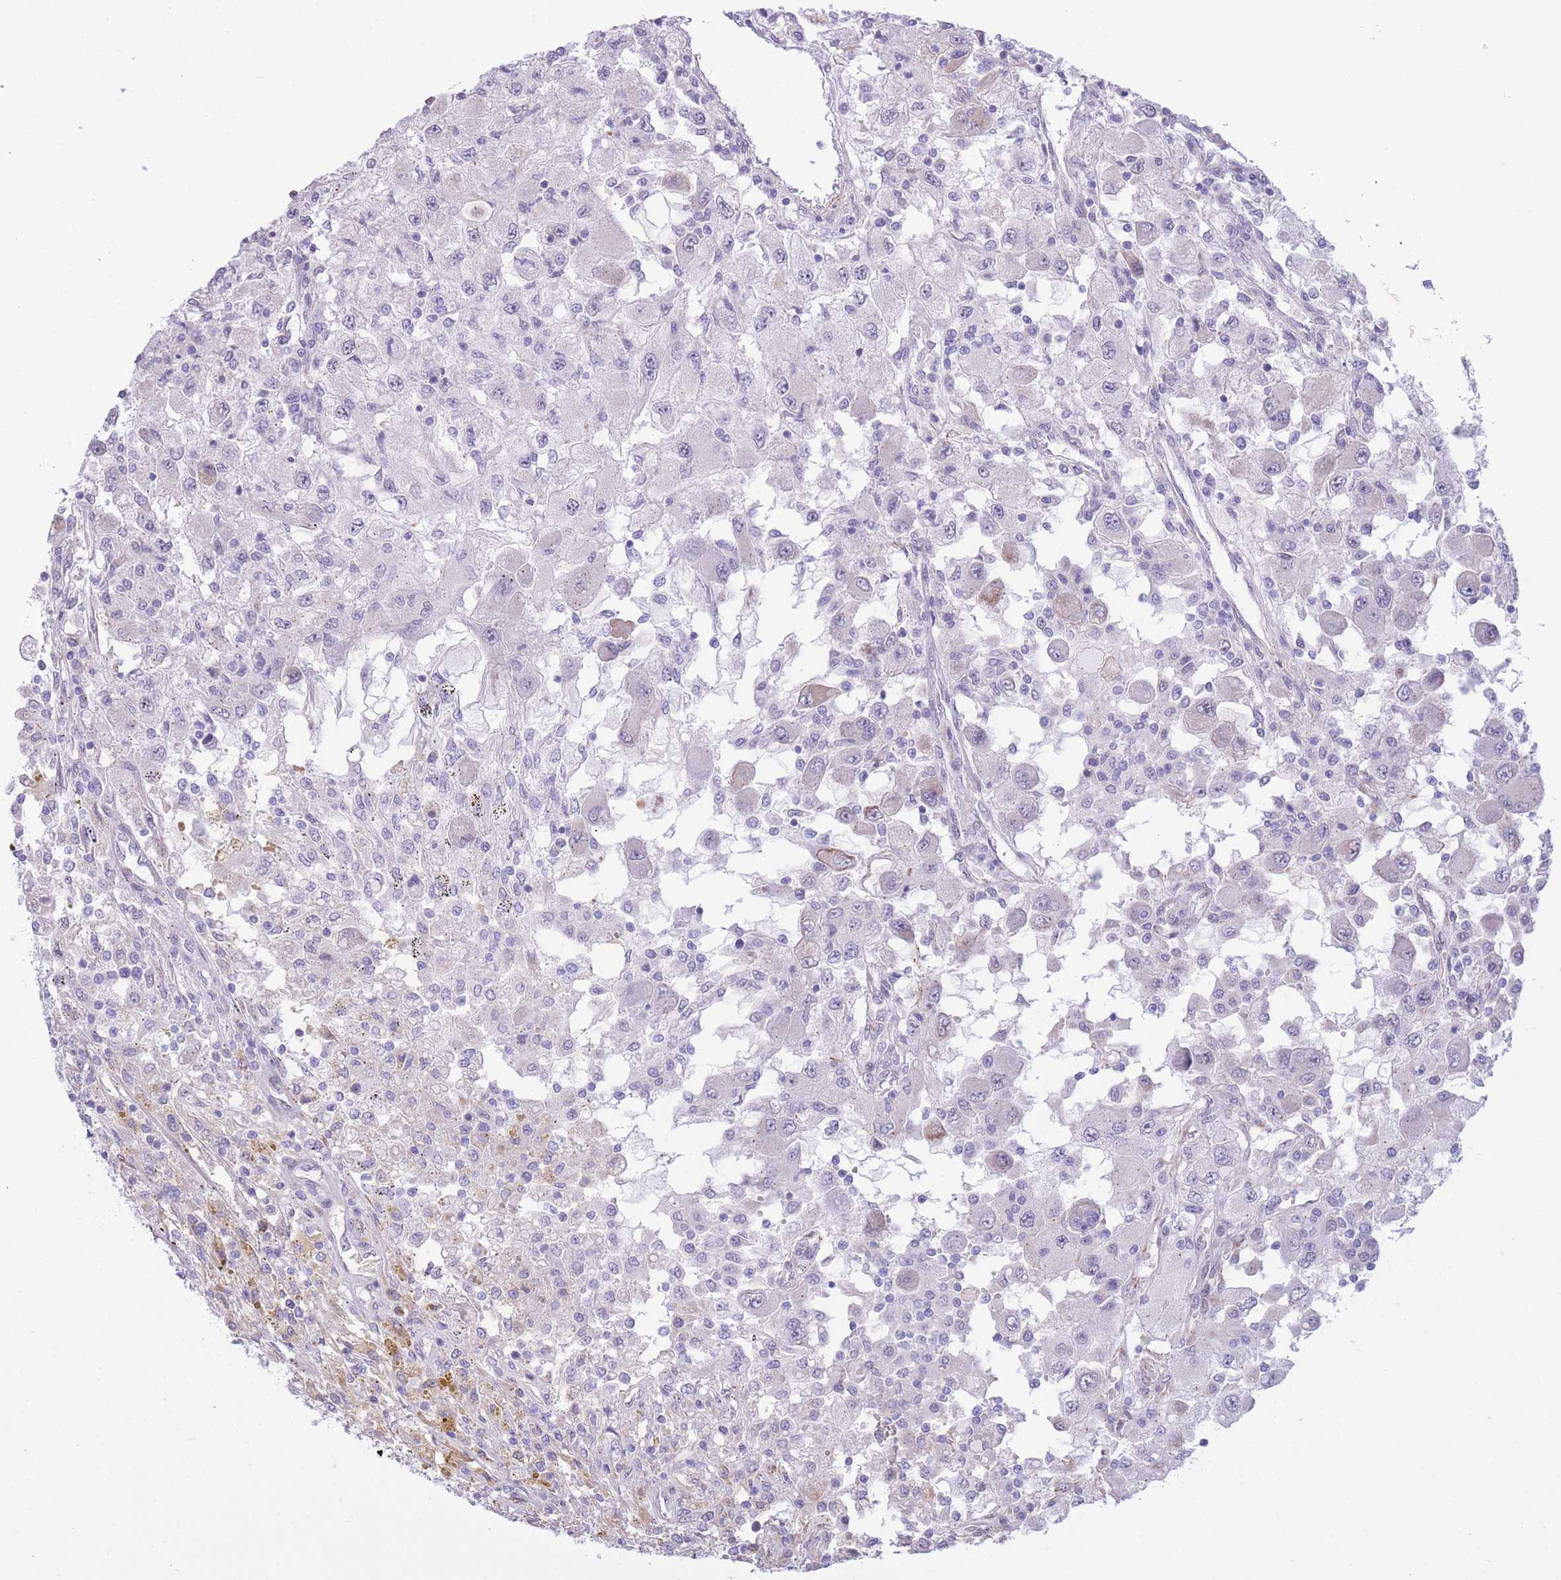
{"staining": {"intensity": "negative", "quantity": "none", "location": "none"}, "tissue": "renal cancer", "cell_type": "Tumor cells", "image_type": "cancer", "snomed": [{"axis": "morphology", "description": "Adenocarcinoma, NOS"}, {"axis": "topography", "description": "Kidney"}], "caption": "Tumor cells show no significant protein staining in renal cancer (adenocarcinoma).", "gene": "PSG8", "patient": {"sex": "female", "age": 67}}